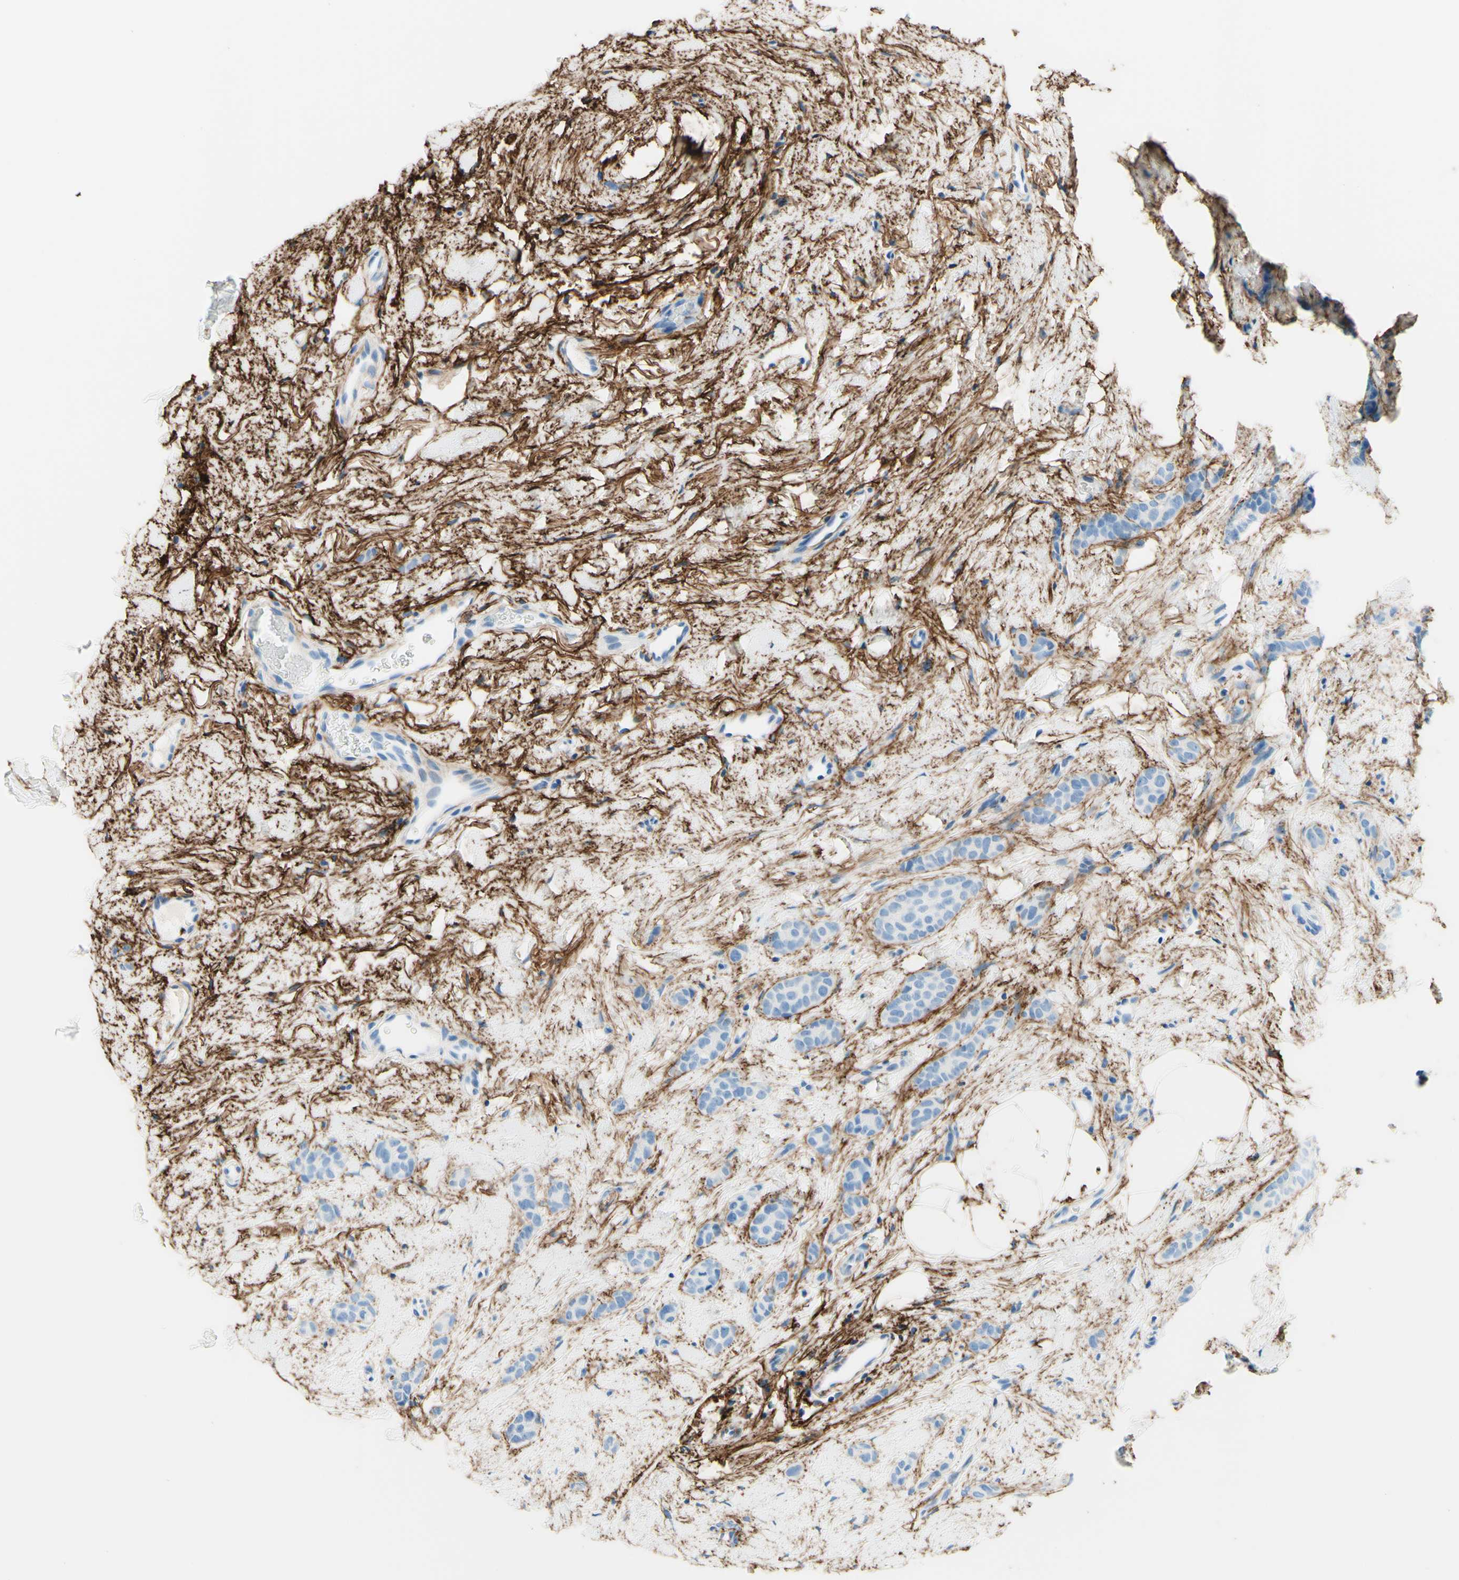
{"staining": {"intensity": "negative", "quantity": "none", "location": "none"}, "tissue": "breast cancer", "cell_type": "Tumor cells", "image_type": "cancer", "snomed": [{"axis": "morphology", "description": "Lobular carcinoma"}, {"axis": "topography", "description": "Skin"}, {"axis": "topography", "description": "Breast"}], "caption": "A high-resolution image shows immunohistochemistry staining of breast cancer, which reveals no significant positivity in tumor cells.", "gene": "MFAP5", "patient": {"sex": "female", "age": 46}}